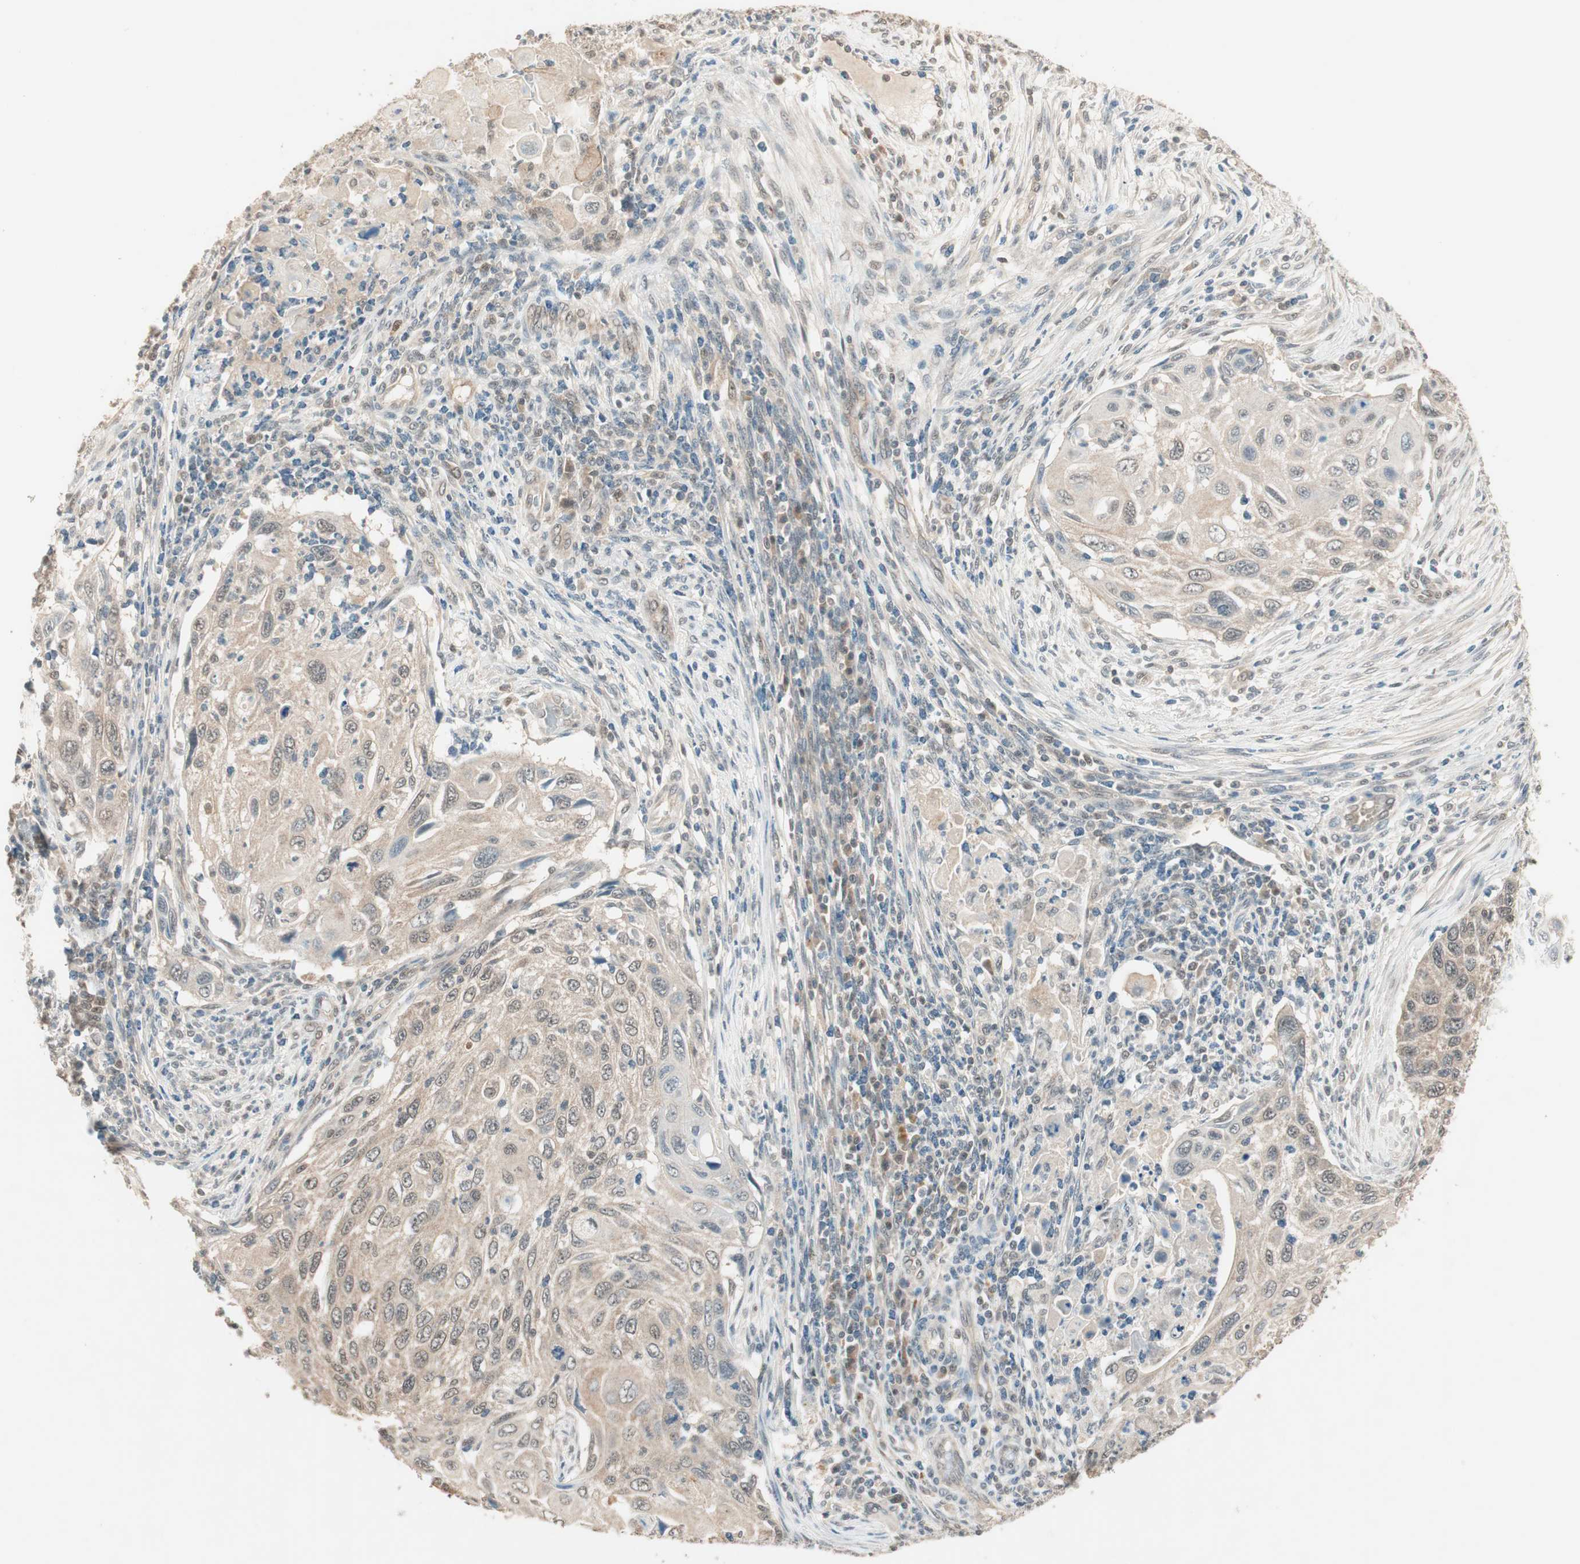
{"staining": {"intensity": "weak", "quantity": ">75%", "location": "cytoplasmic/membranous"}, "tissue": "cervical cancer", "cell_type": "Tumor cells", "image_type": "cancer", "snomed": [{"axis": "morphology", "description": "Squamous cell carcinoma, NOS"}, {"axis": "topography", "description": "Cervix"}], "caption": "Immunohistochemistry image of human cervical cancer stained for a protein (brown), which exhibits low levels of weak cytoplasmic/membranous staining in approximately >75% of tumor cells.", "gene": "USP5", "patient": {"sex": "female", "age": 70}}